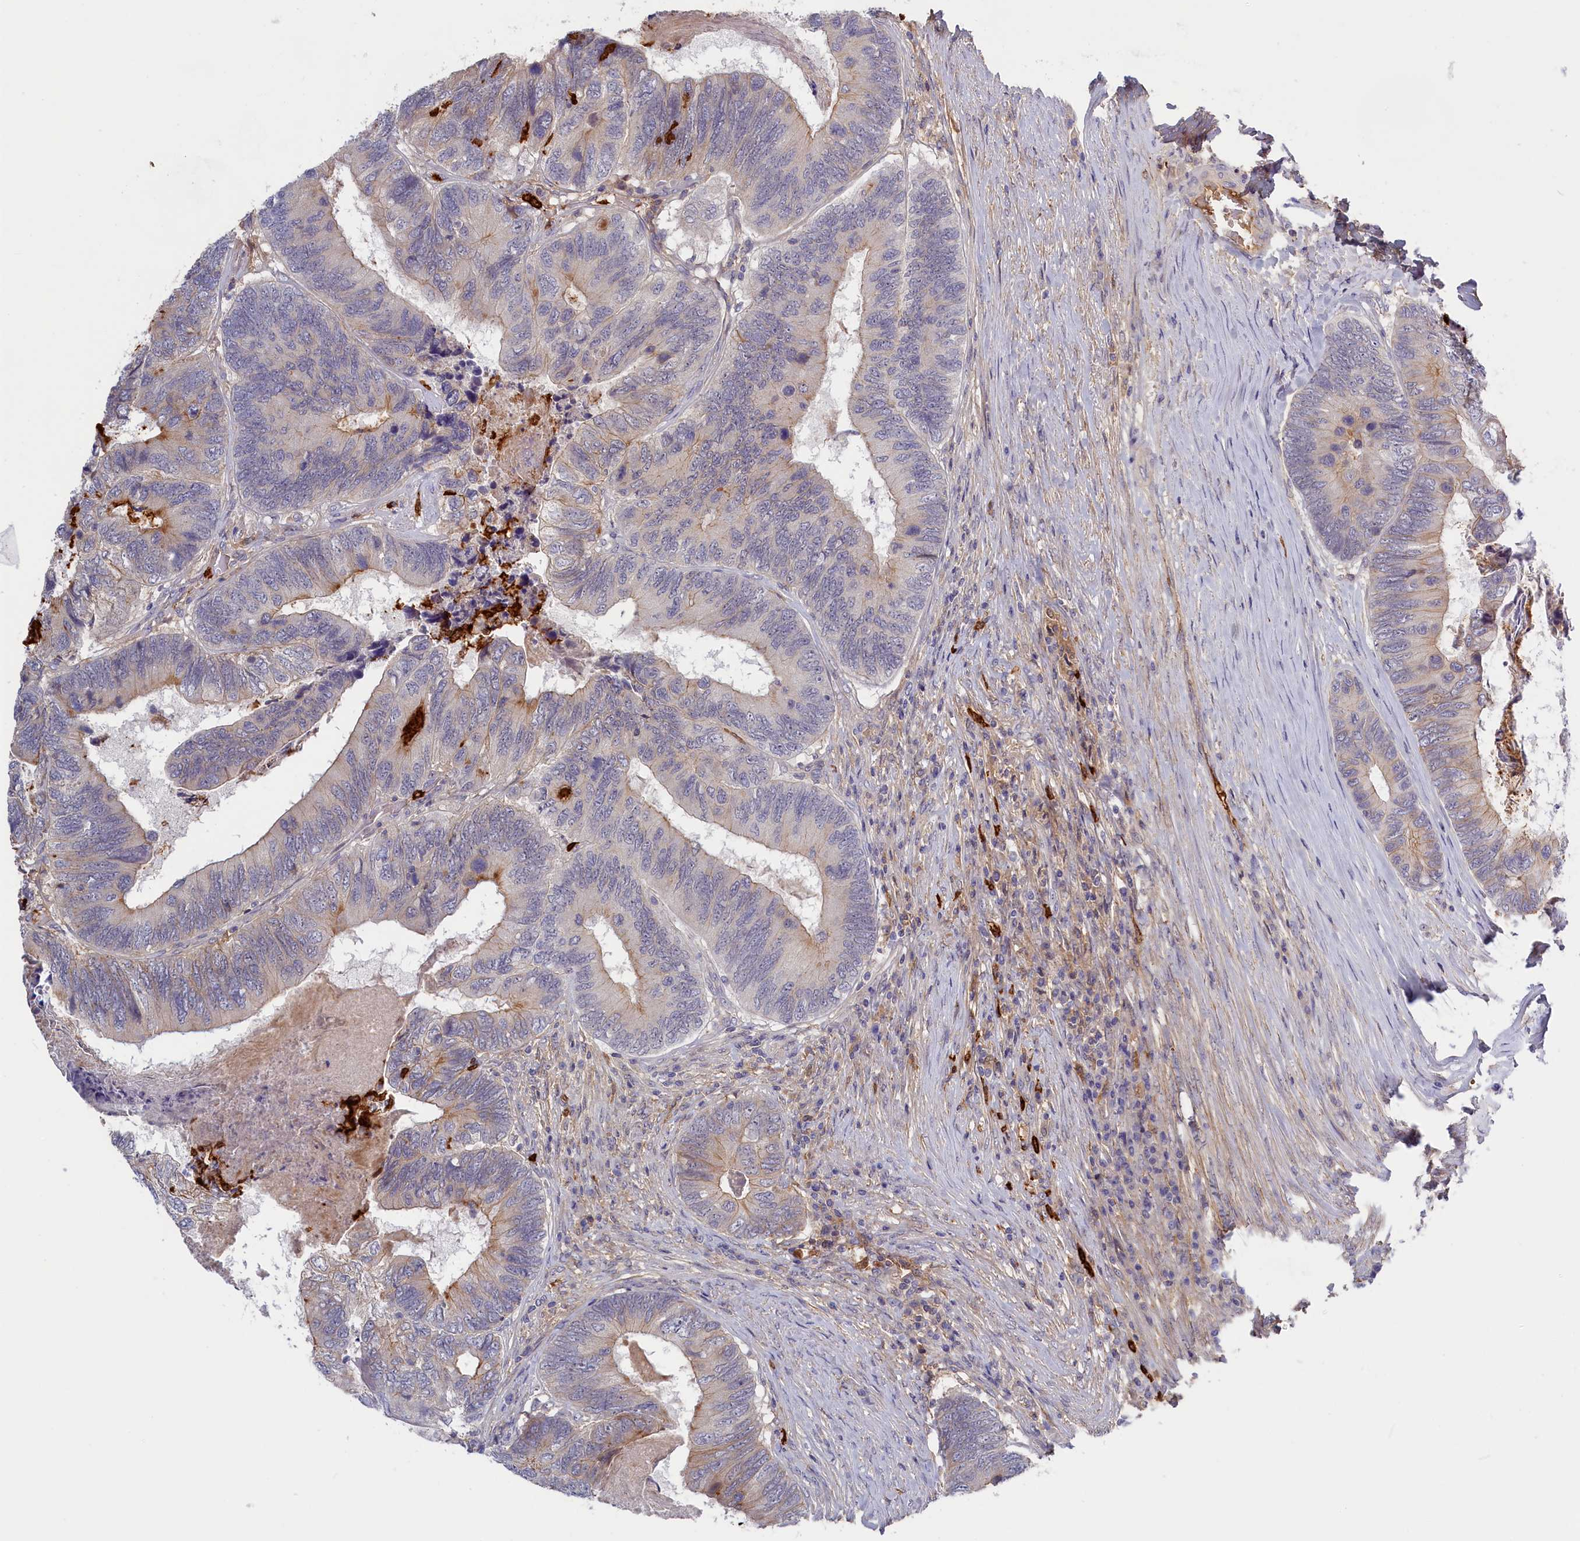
{"staining": {"intensity": "moderate", "quantity": "<25%", "location": "cytoplasmic/membranous"}, "tissue": "colorectal cancer", "cell_type": "Tumor cells", "image_type": "cancer", "snomed": [{"axis": "morphology", "description": "Adenocarcinoma, NOS"}, {"axis": "topography", "description": "Colon"}], "caption": "The micrograph reveals staining of colorectal adenocarcinoma, revealing moderate cytoplasmic/membranous protein positivity (brown color) within tumor cells. (IHC, brightfield microscopy, high magnification).", "gene": "ADGRD1", "patient": {"sex": "female", "age": 67}}